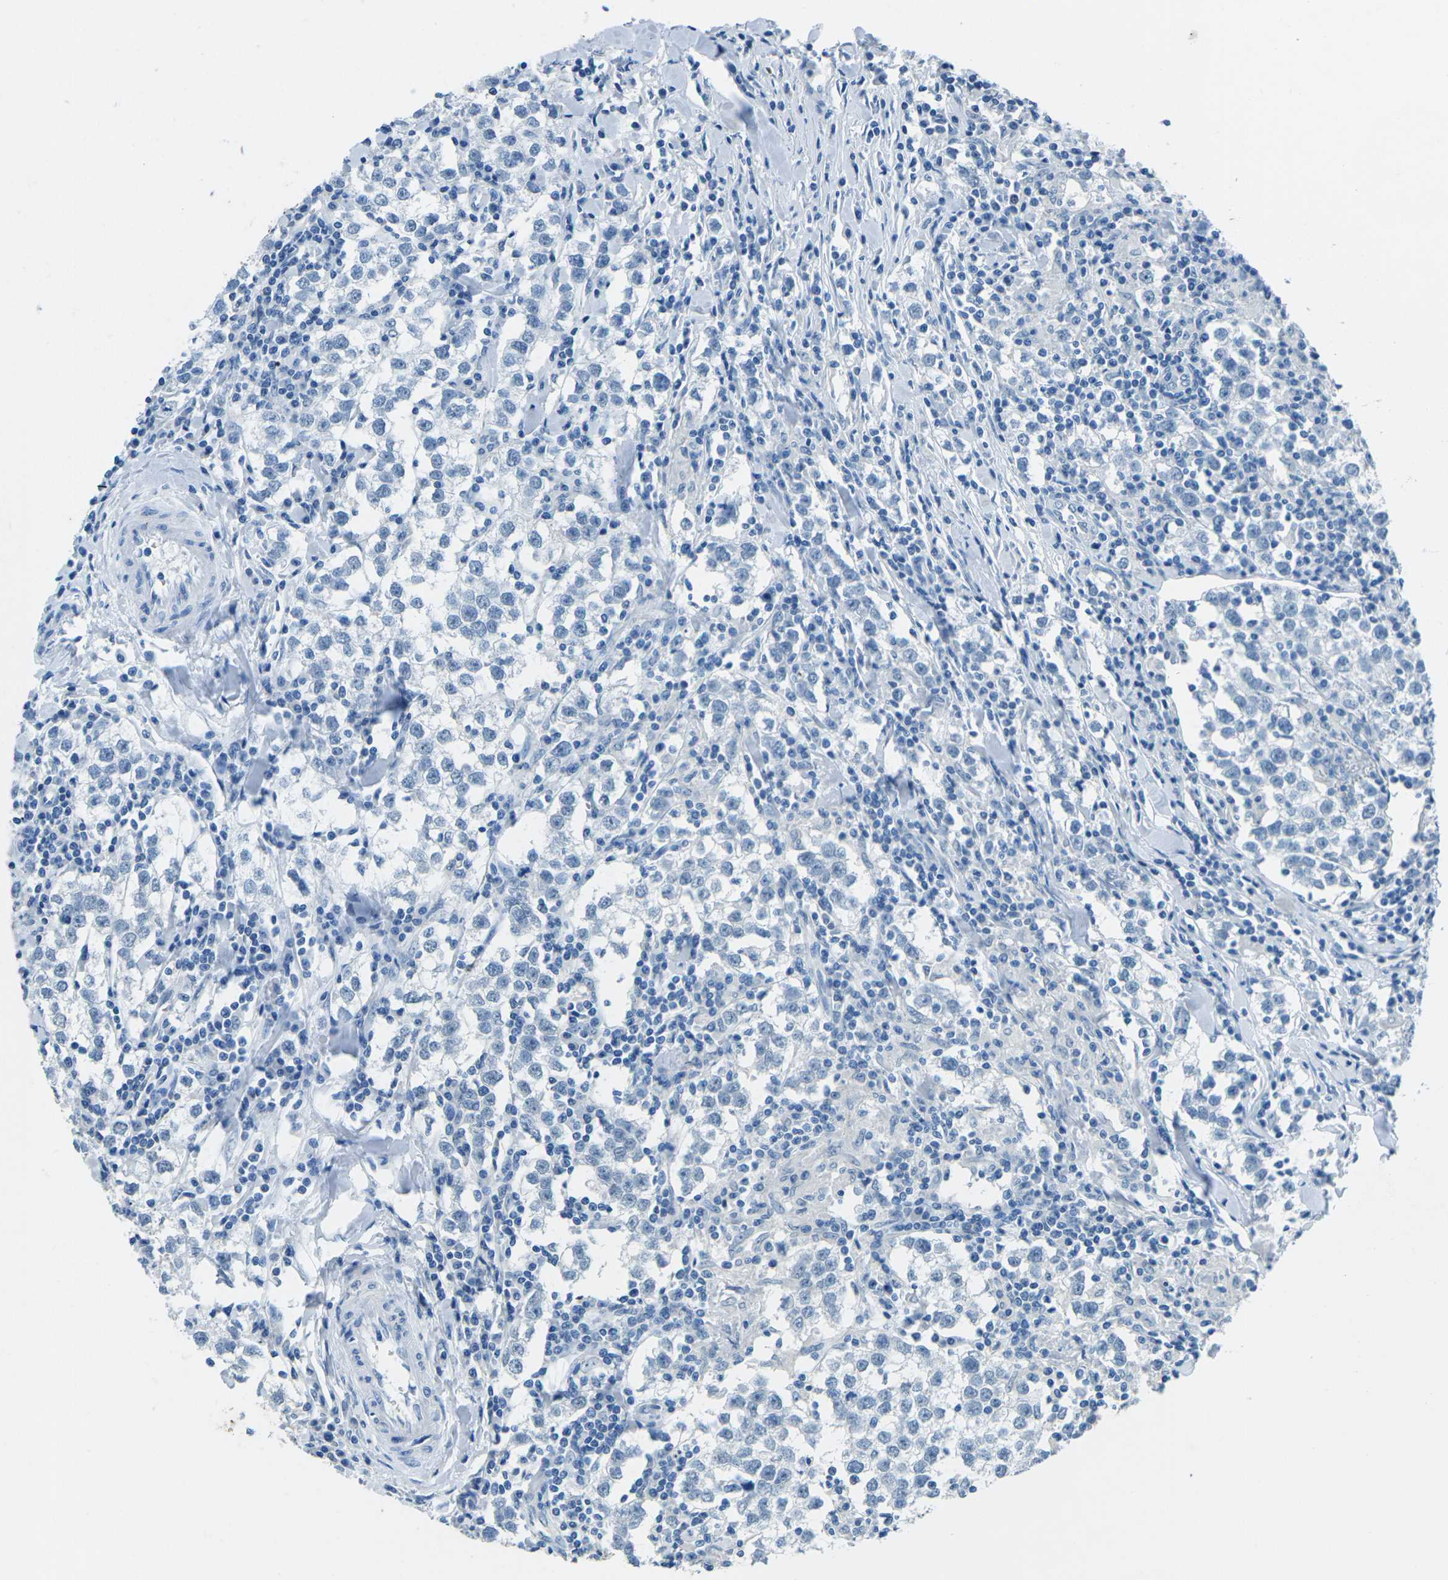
{"staining": {"intensity": "negative", "quantity": "none", "location": "none"}, "tissue": "testis cancer", "cell_type": "Tumor cells", "image_type": "cancer", "snomed": [{"axis": "morphology", "description": "Seminoma, NOS"}, {"axis": "morphology", "description": "Carcinoma, Embryonal, NOS"}, {"axis": "topography", "description": "Testis"}], "caption": "IHC image of testis seminoma stained for a protein (brown), which reveals no positivity in tumor cells.", "gene": "MYH8", "patient": {"sex": "male", "age": 36}}